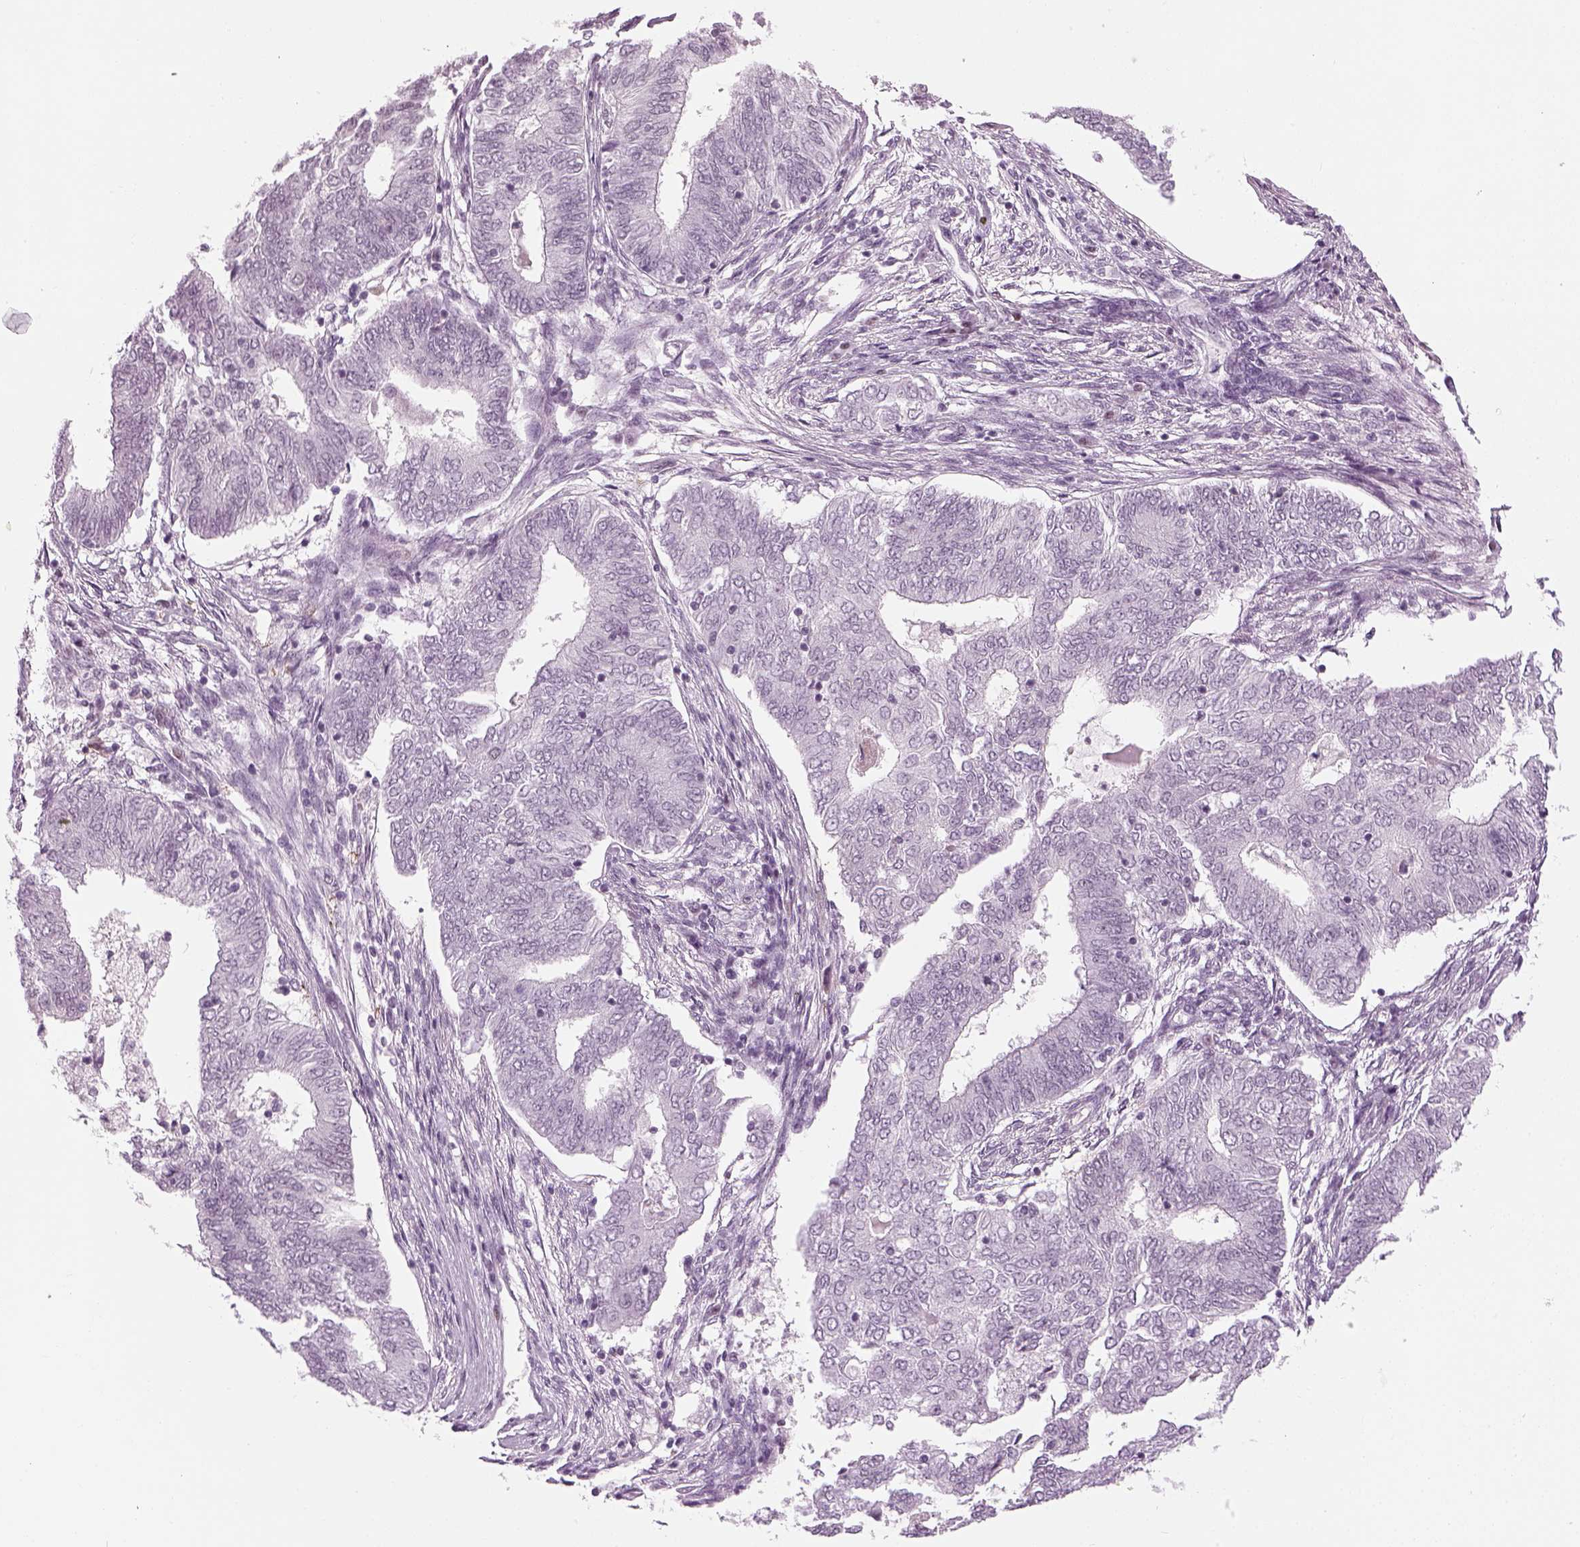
{"staining": {"intensity": "negative", "quantity": "none", "location": "none"}, "tissue": "endometrial cancer", "cell_type": "Tumor cells", "image_type": "cancer", "snomed": [{"axis": "morphology", "description": "Adenocarcinoma, NOS"}, {"axis": "topography", "description": "Endometrium"}], "caption": "The IHC micrograph has no significant expression in tumor cells of endometrial adenocarcinoma tissue. Nuclei are stained in blue.", "gene": "KCNG2", "patient": {"sex": "female", "age": 62}}